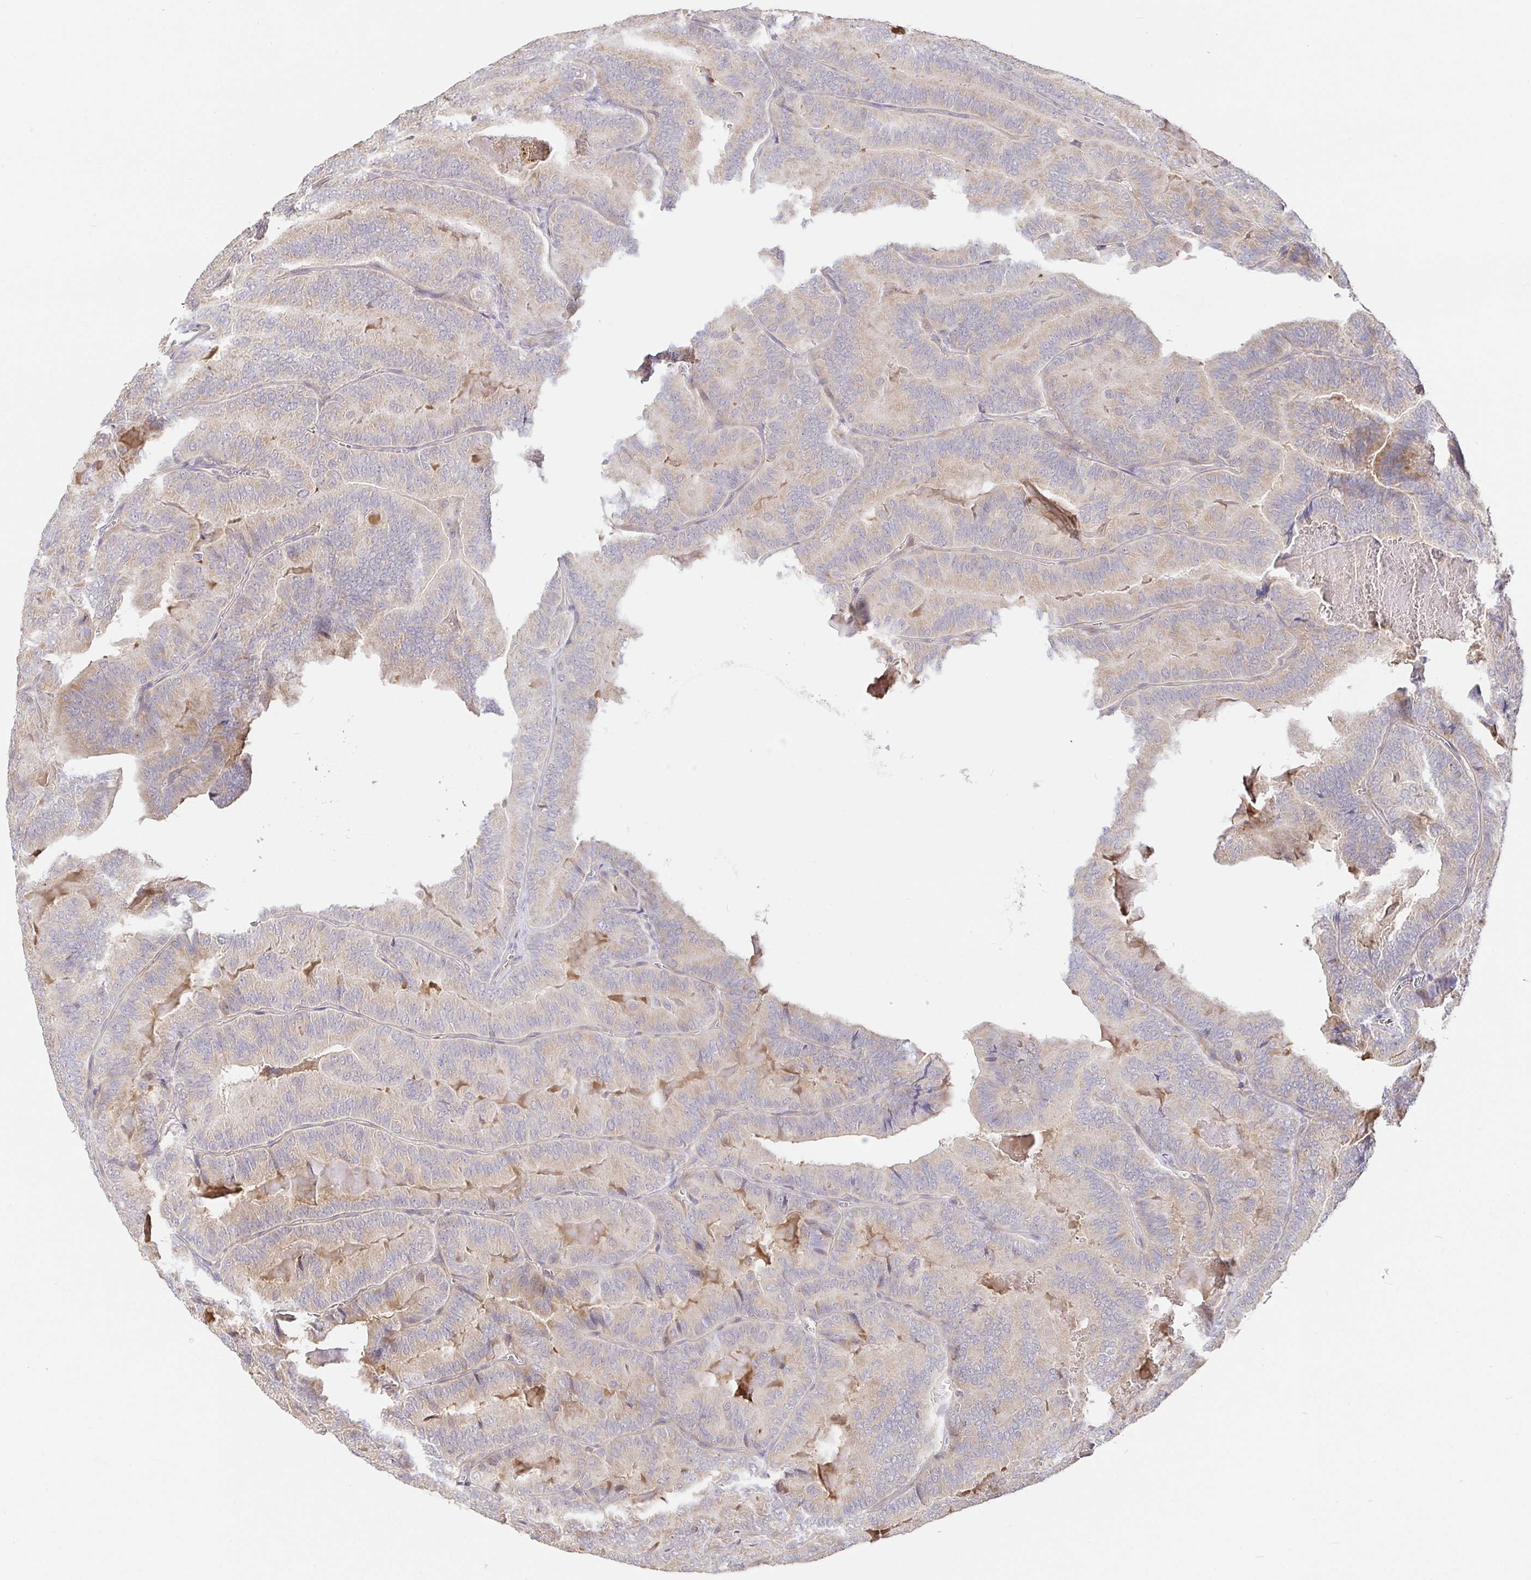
{"staining": {"intensity": "negative", "quantity": "none", "location": "none"}, "tissue": "thyroid cancer", "cell_type": "Tumor cells", "image_type": "cancer", "snomed": [{"axis": "morphology", "description": "Papillary adenocarcinoma, NOS"}, {"axis": "topography", "description": "Thyroid gland"}], "caption": "Immunohistochemistry of human thyroid papillary adenocarcinoma exhibits no expression in tumor cells. (DAB immunohistochemistry, high magnification).", "gene": "ZDHHC11", "patient": {"sex": "female", "age": 75}}